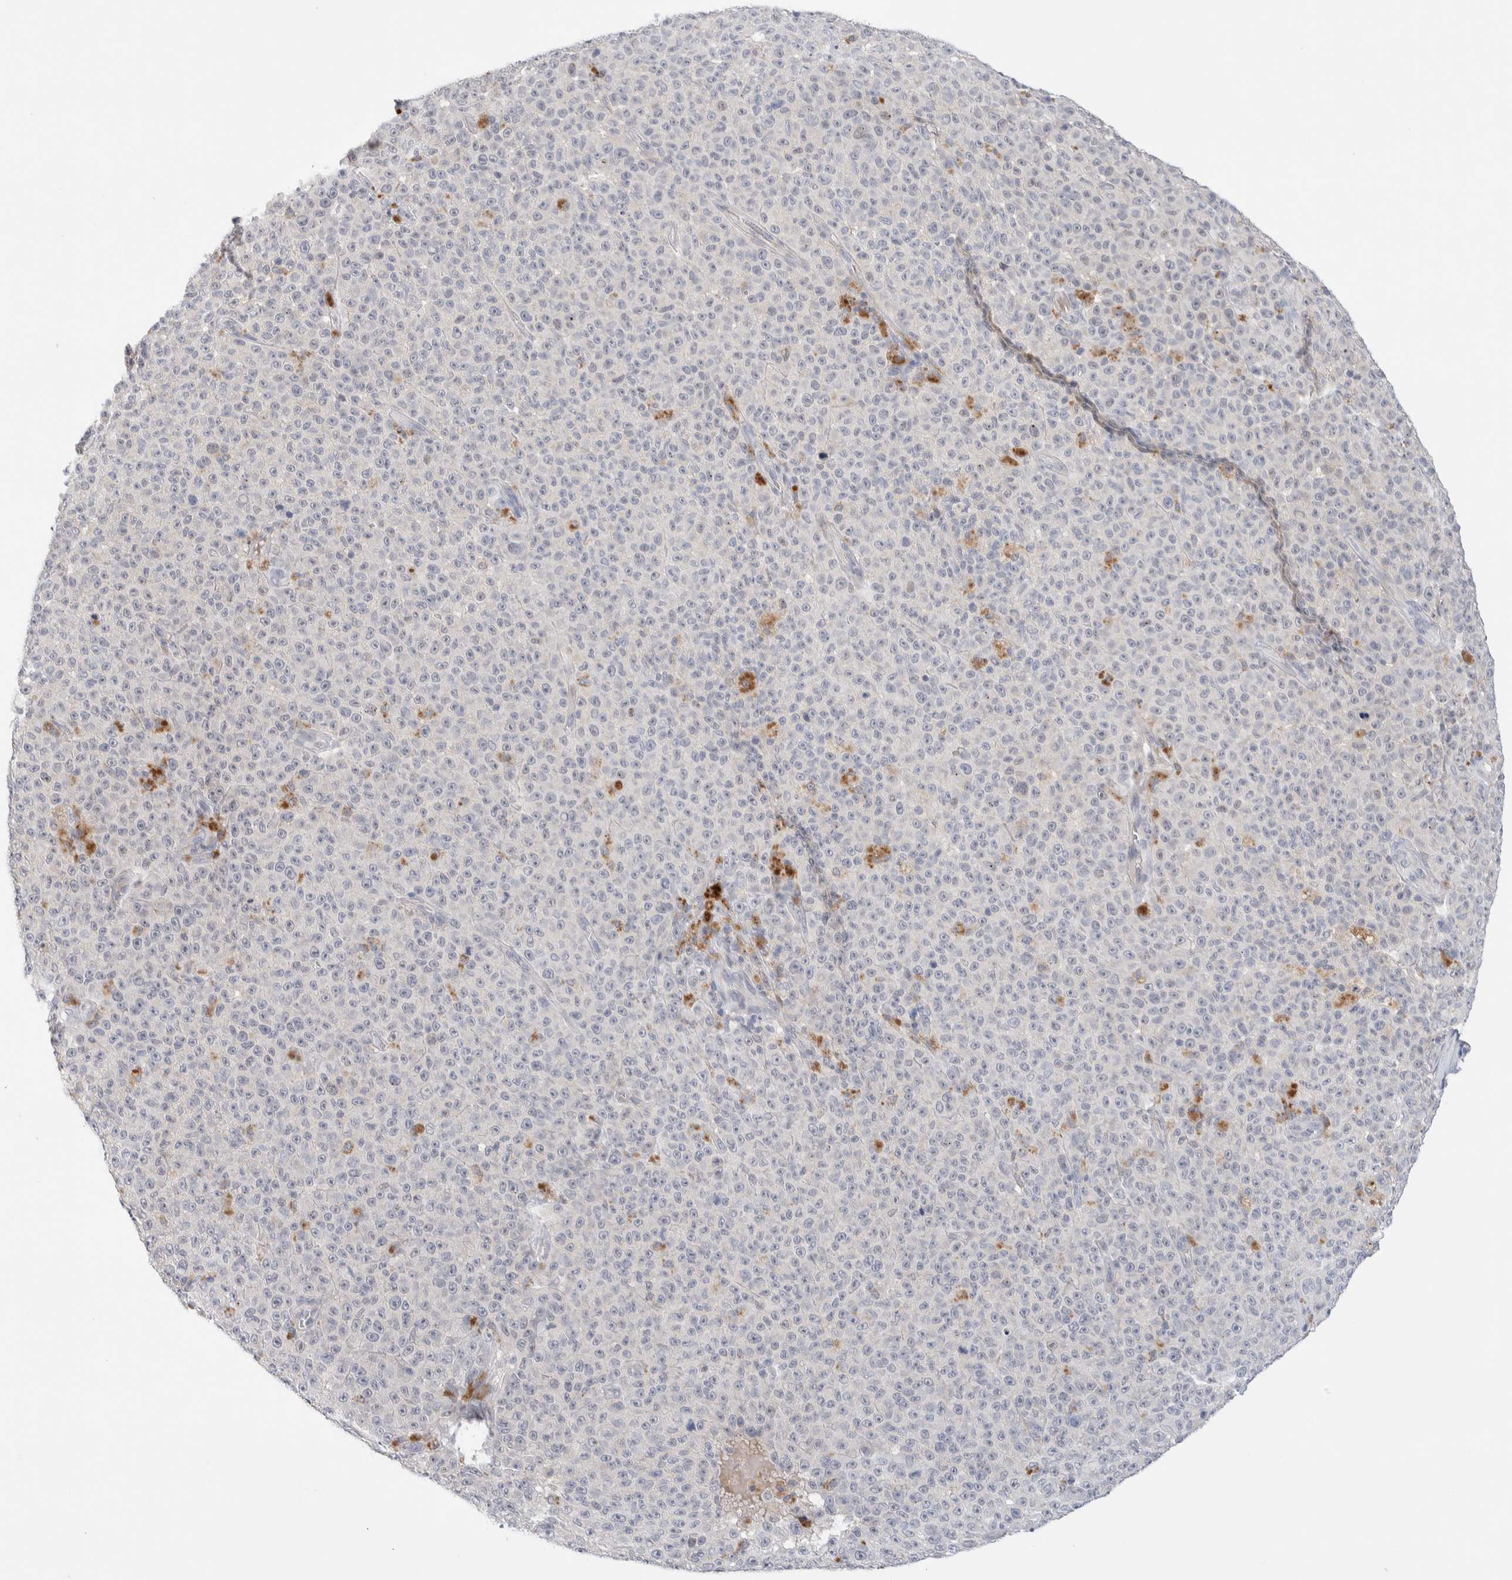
{"staining": {"intensity": "negative", "quantity": "none", "location": "none"}, "tissue": "melanoma", "cell_type": "Tumor cells", "image_type": "cancer", "snomed": [{"axis": "morphology", "description": "Malignant melanoma, NOS"}, {"axis": "topography", "description": "Skin"}], "caption": "Immunohistochemical staining of human melanoma exhibits no significant positivity in tumor cells. The staining is performed using DAB (3,3'-diaminobenzidine) brown chromogen with nuclei counter-stained in using hematoxylin.", "gene": "DNAJB6", "patient": {"sex": "female", "age": 82}}